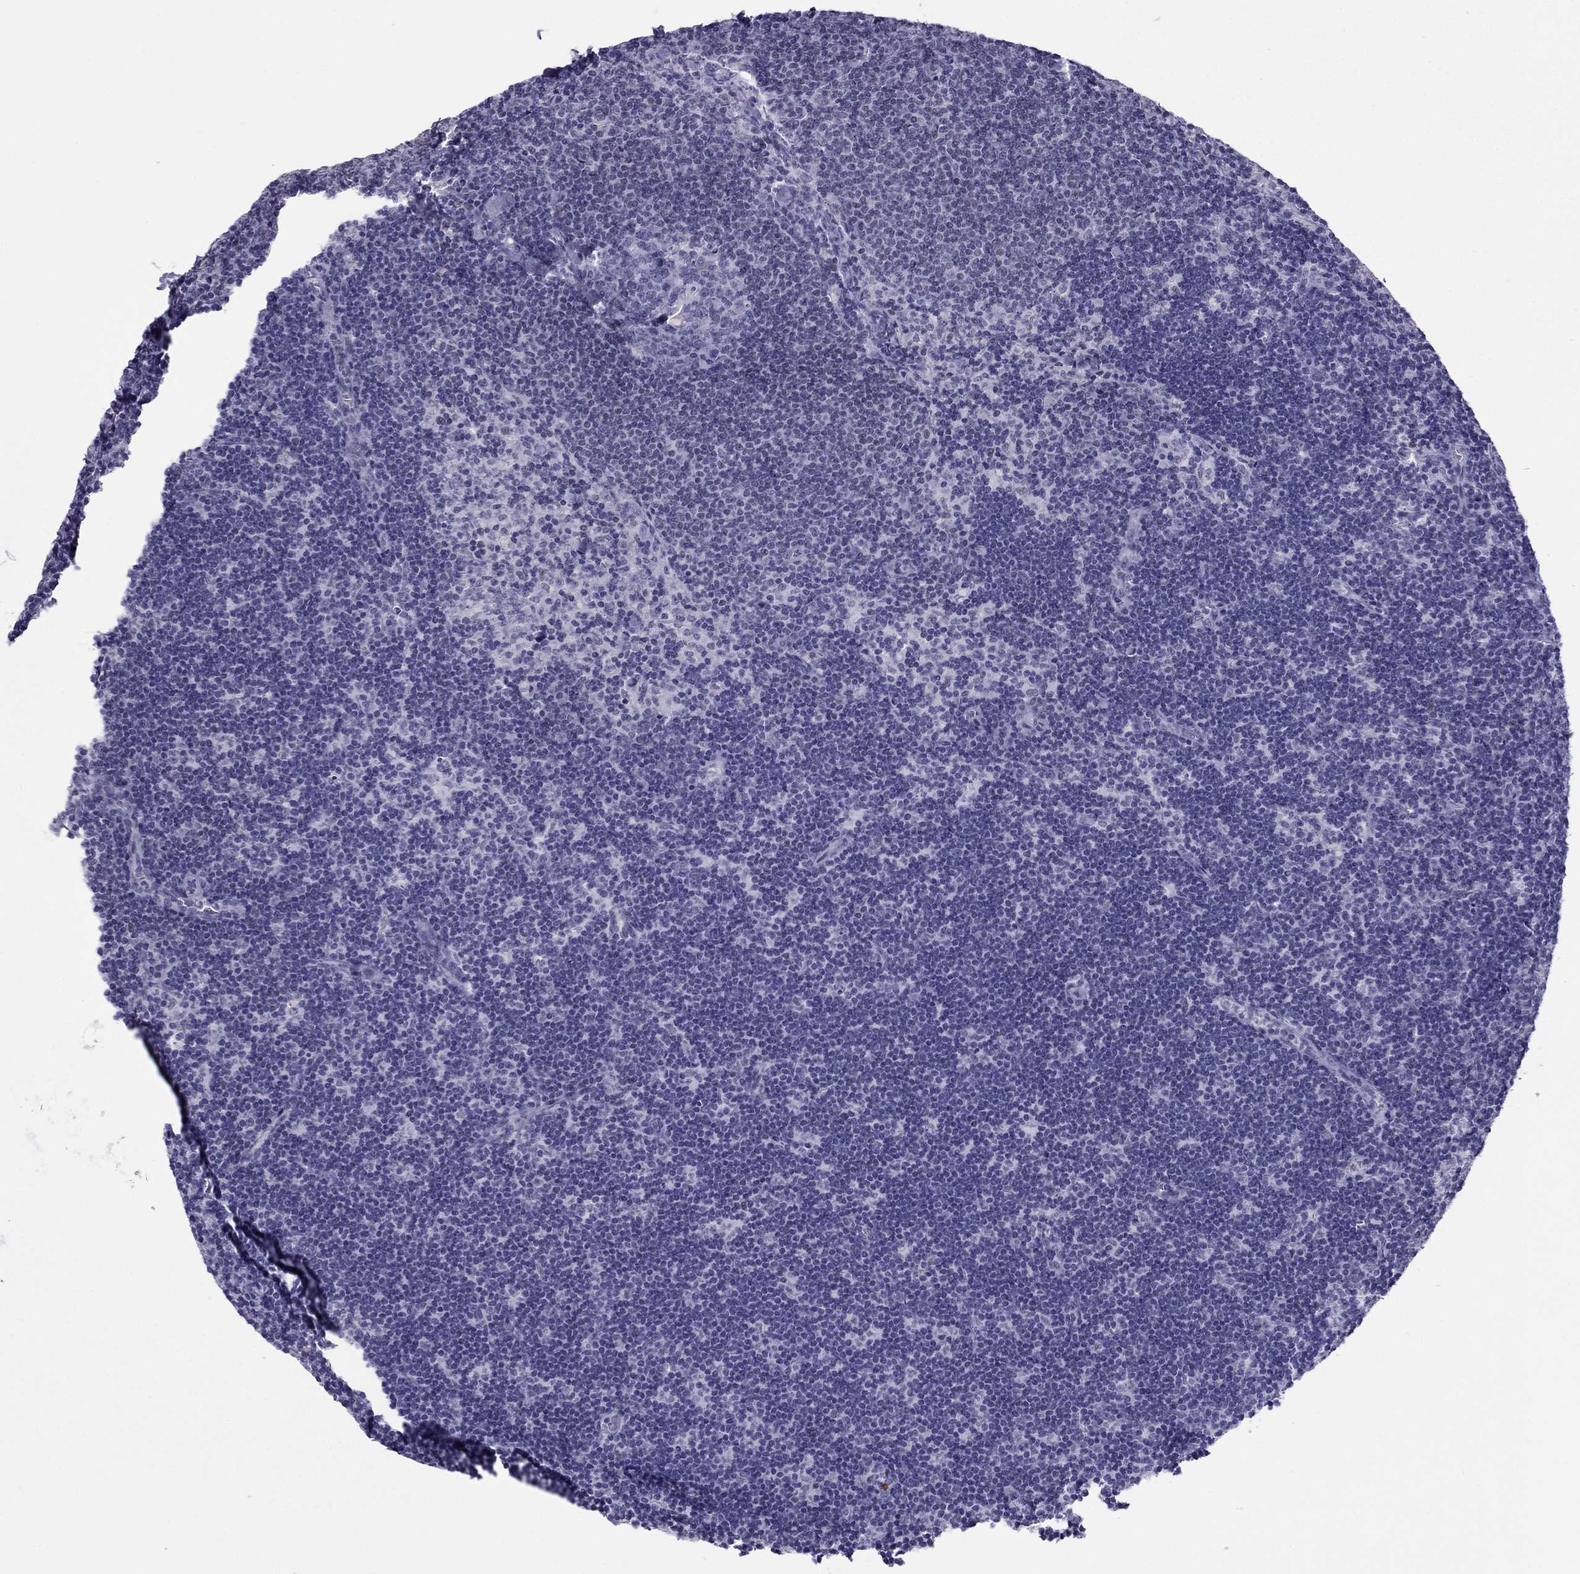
{"staining": {"intensity": "negative", "quantity": "none", "location": "none"}, "tissue": "lymph node", "cell_type": "Germinal center cells", "image_type": "normal", "snomed": [{"axis": "morphology", "description": "Normal tissue, NOS"}, {"axis": "topography", "description": "Lymph node"}], "caption": "This histopathology image is of unremarkable lymph node stained with IHC to label a protein in brown with the nuclei are counter-stained blue. There is no staining in germinal center cells. Nuclei are stained in blue.", "gene": "MYLK3", "patient": {"sex": "female", "age": 34}}